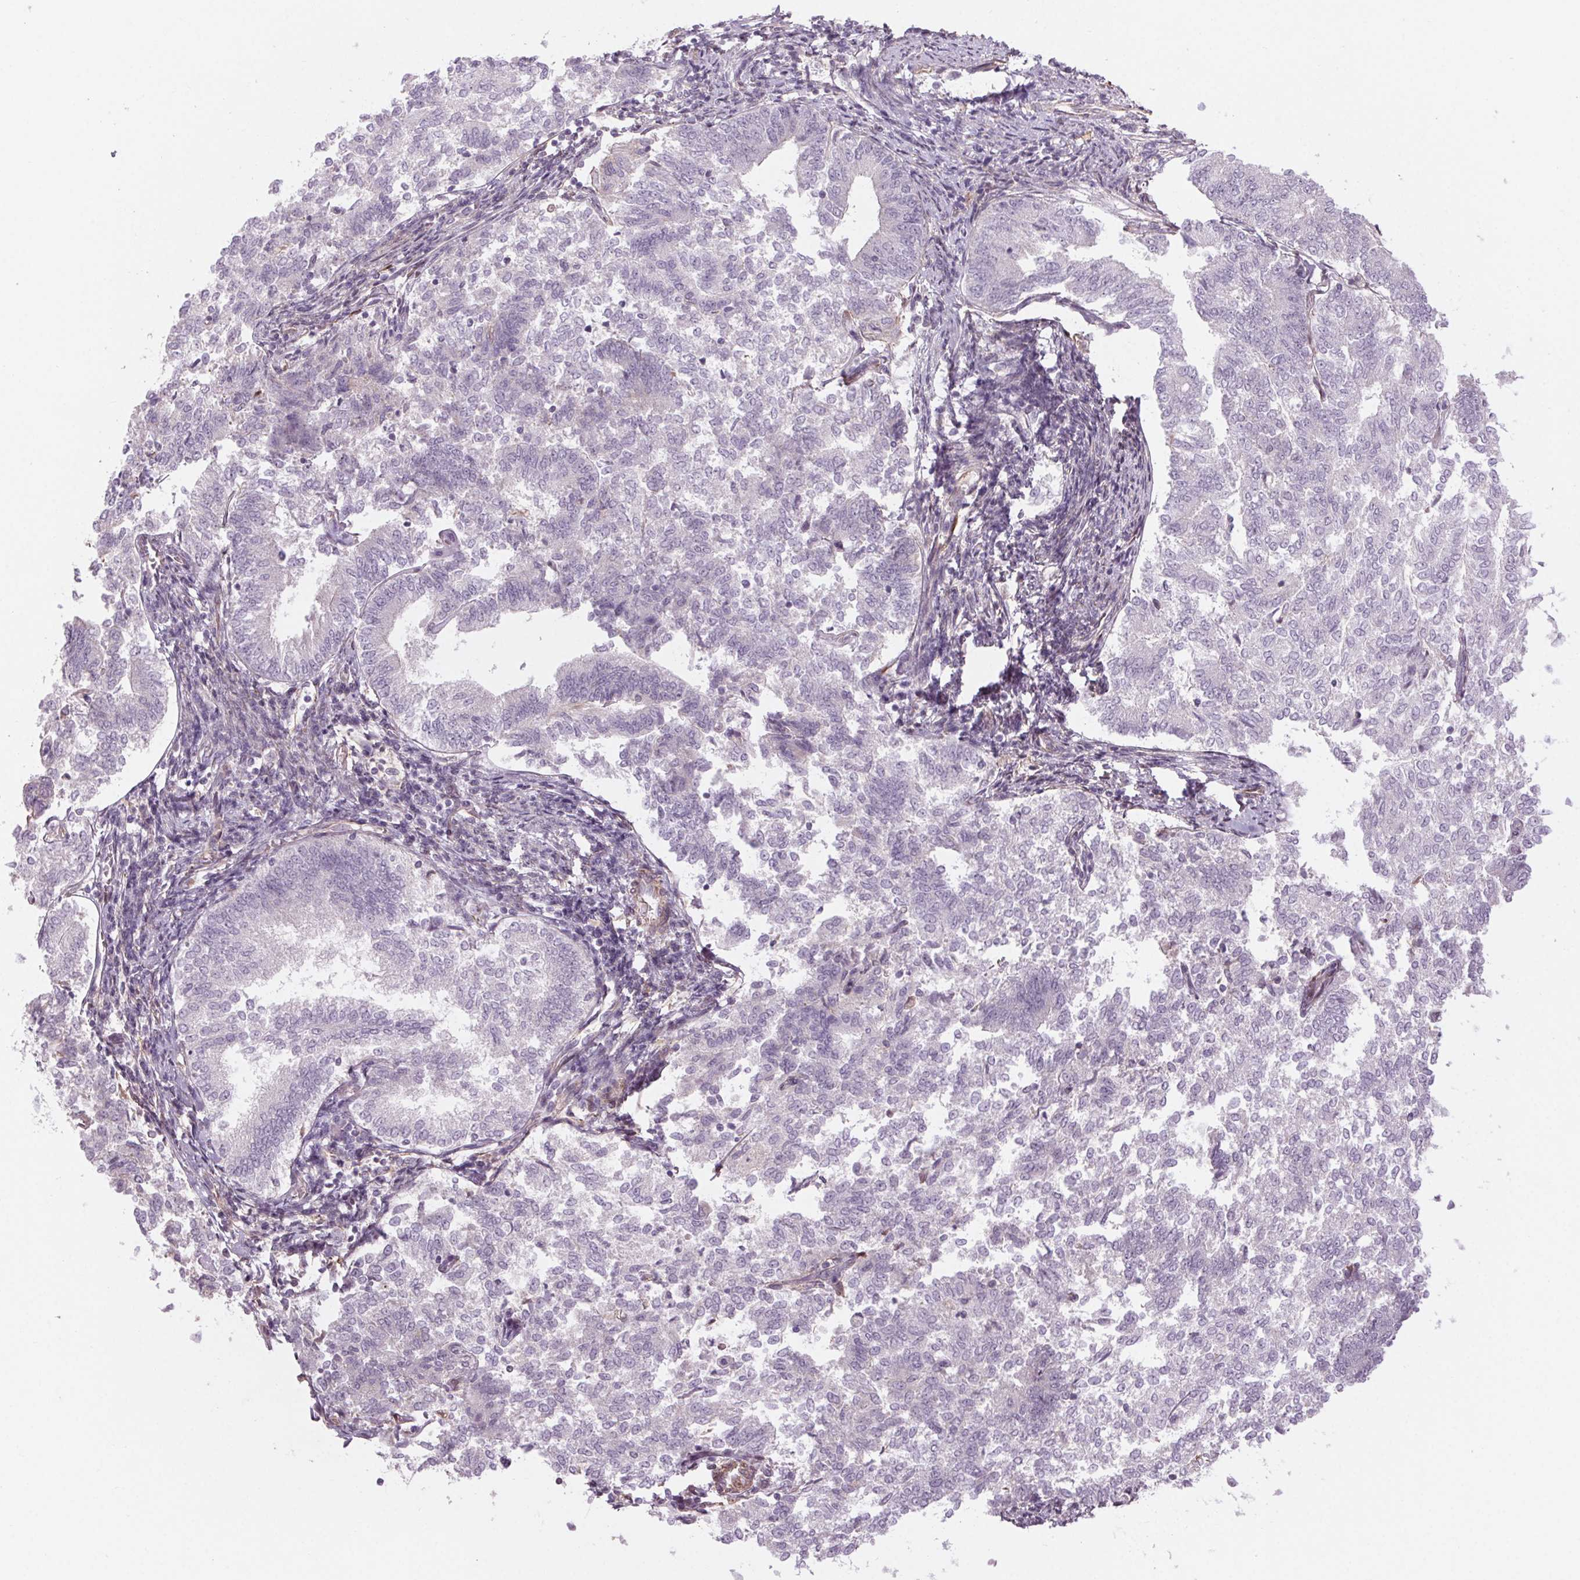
{"staining": {"intensity": "negative", "quantity": "none", "location": "none"}, "tissue": "endometrial cancer", "cell_type": "Tumor cells", "image_type": "cancer", "snomed": [{"axis": "morphology", "description": "Adenocarcinoma, NOS"}, {"axis": "topography", "description": "Endometrium"}], "caption": "Tumor cells show no significant expression in endometrial adenocarcinoma.", "gene": "CCSER1", "patient": {"sex": "female", "age": 65}}